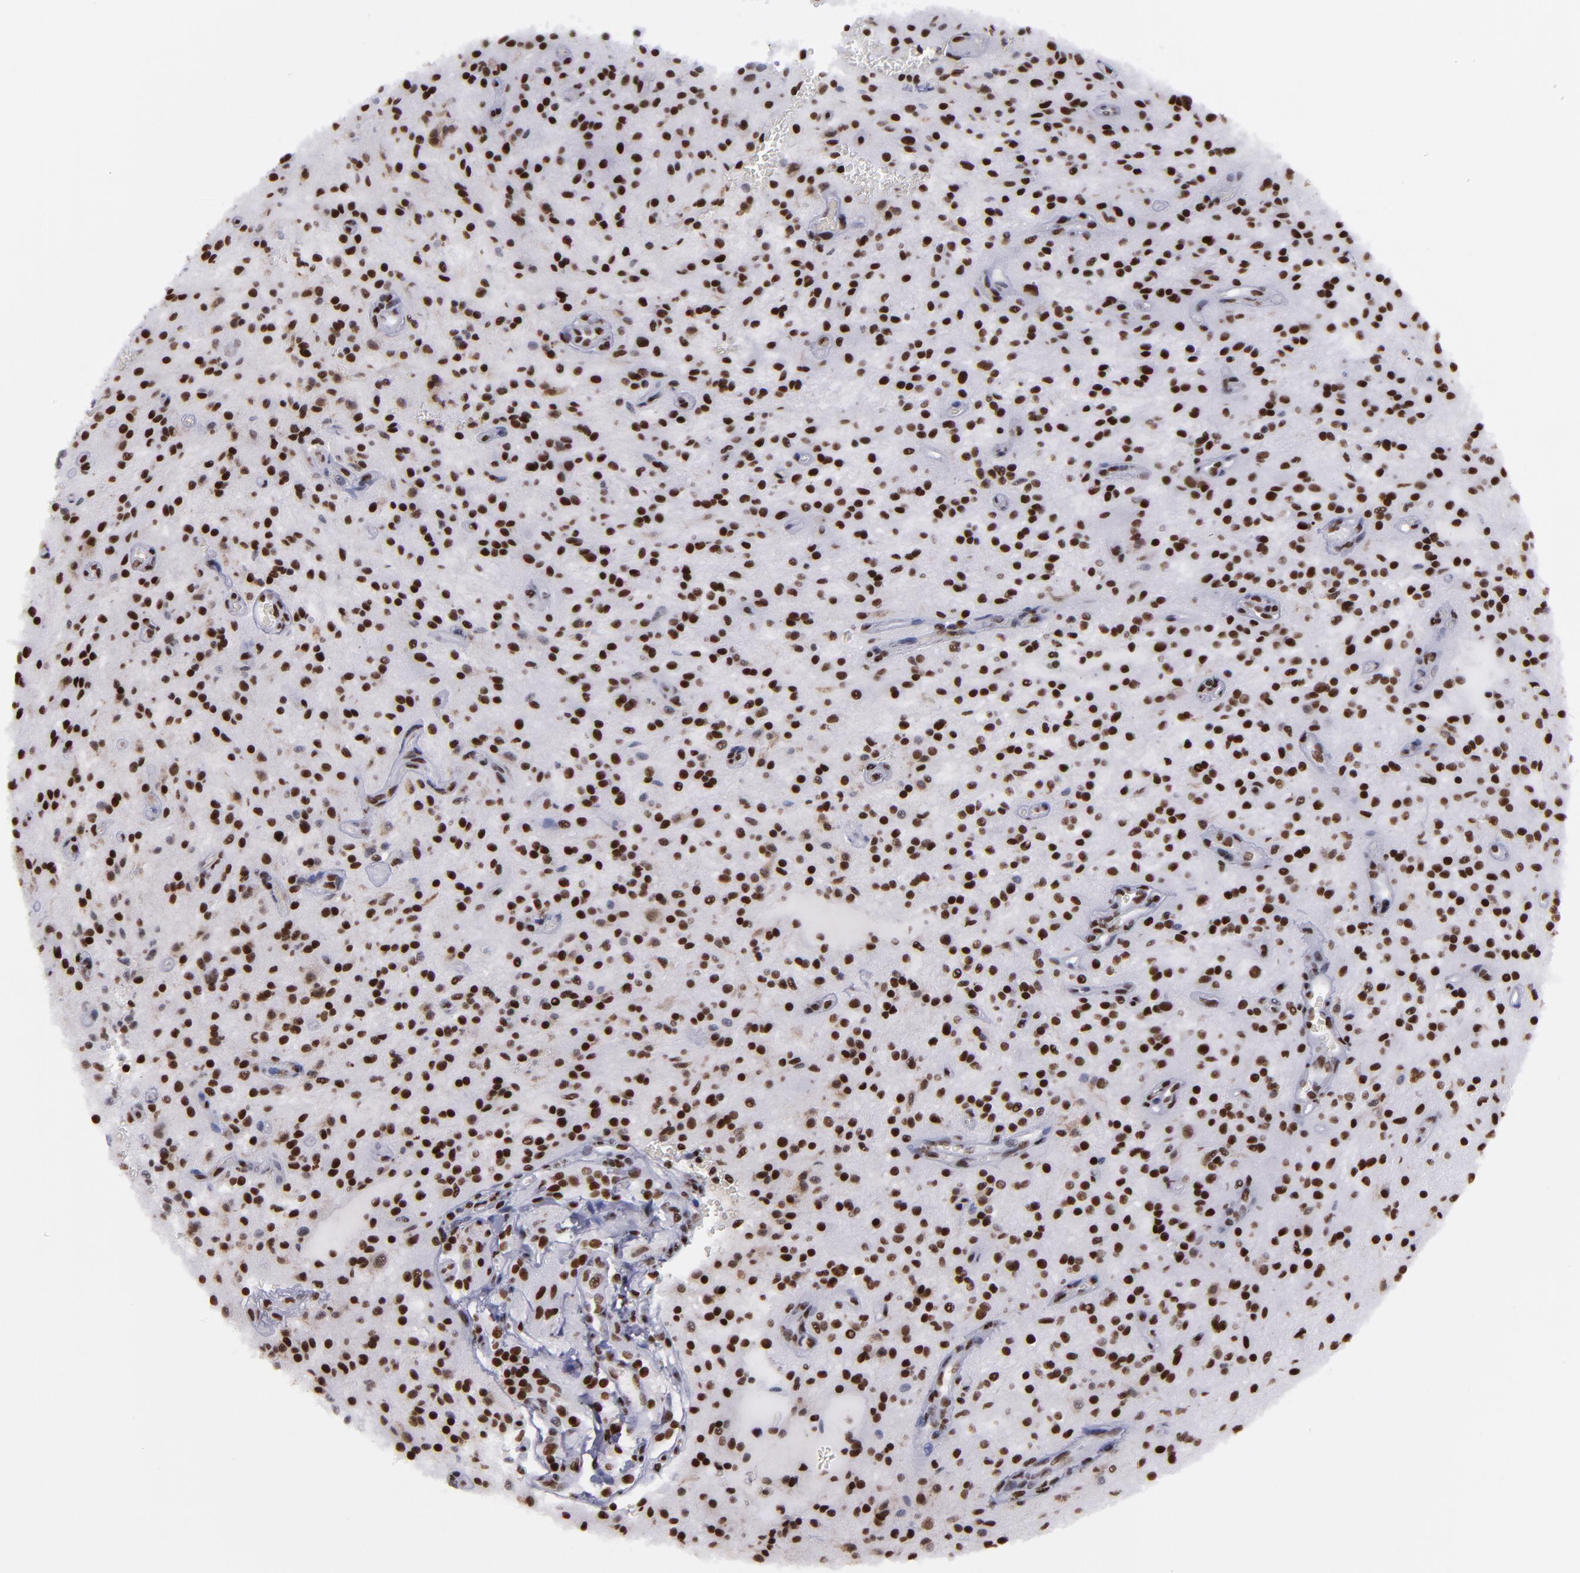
{"staining": {"intensity": "strong", "quantity": ">75%", "location": "nuclear"}, "tissue": "glioma", "cell_type": "Tumor cells", "image_type": "cancer", "snomed": [{"axis": "morphology", "description": "Glioma, malignant, NOS"}, {"axis": "topography", "description": "Cerebellum"}], "caption": "Glioma stained with DAB immunohistochemistry exhibits high levels of strong nuclear staining in about >75% of tumor cells.", "gene": "TERF2", "patient": {"sex": "female", "age": 10}}